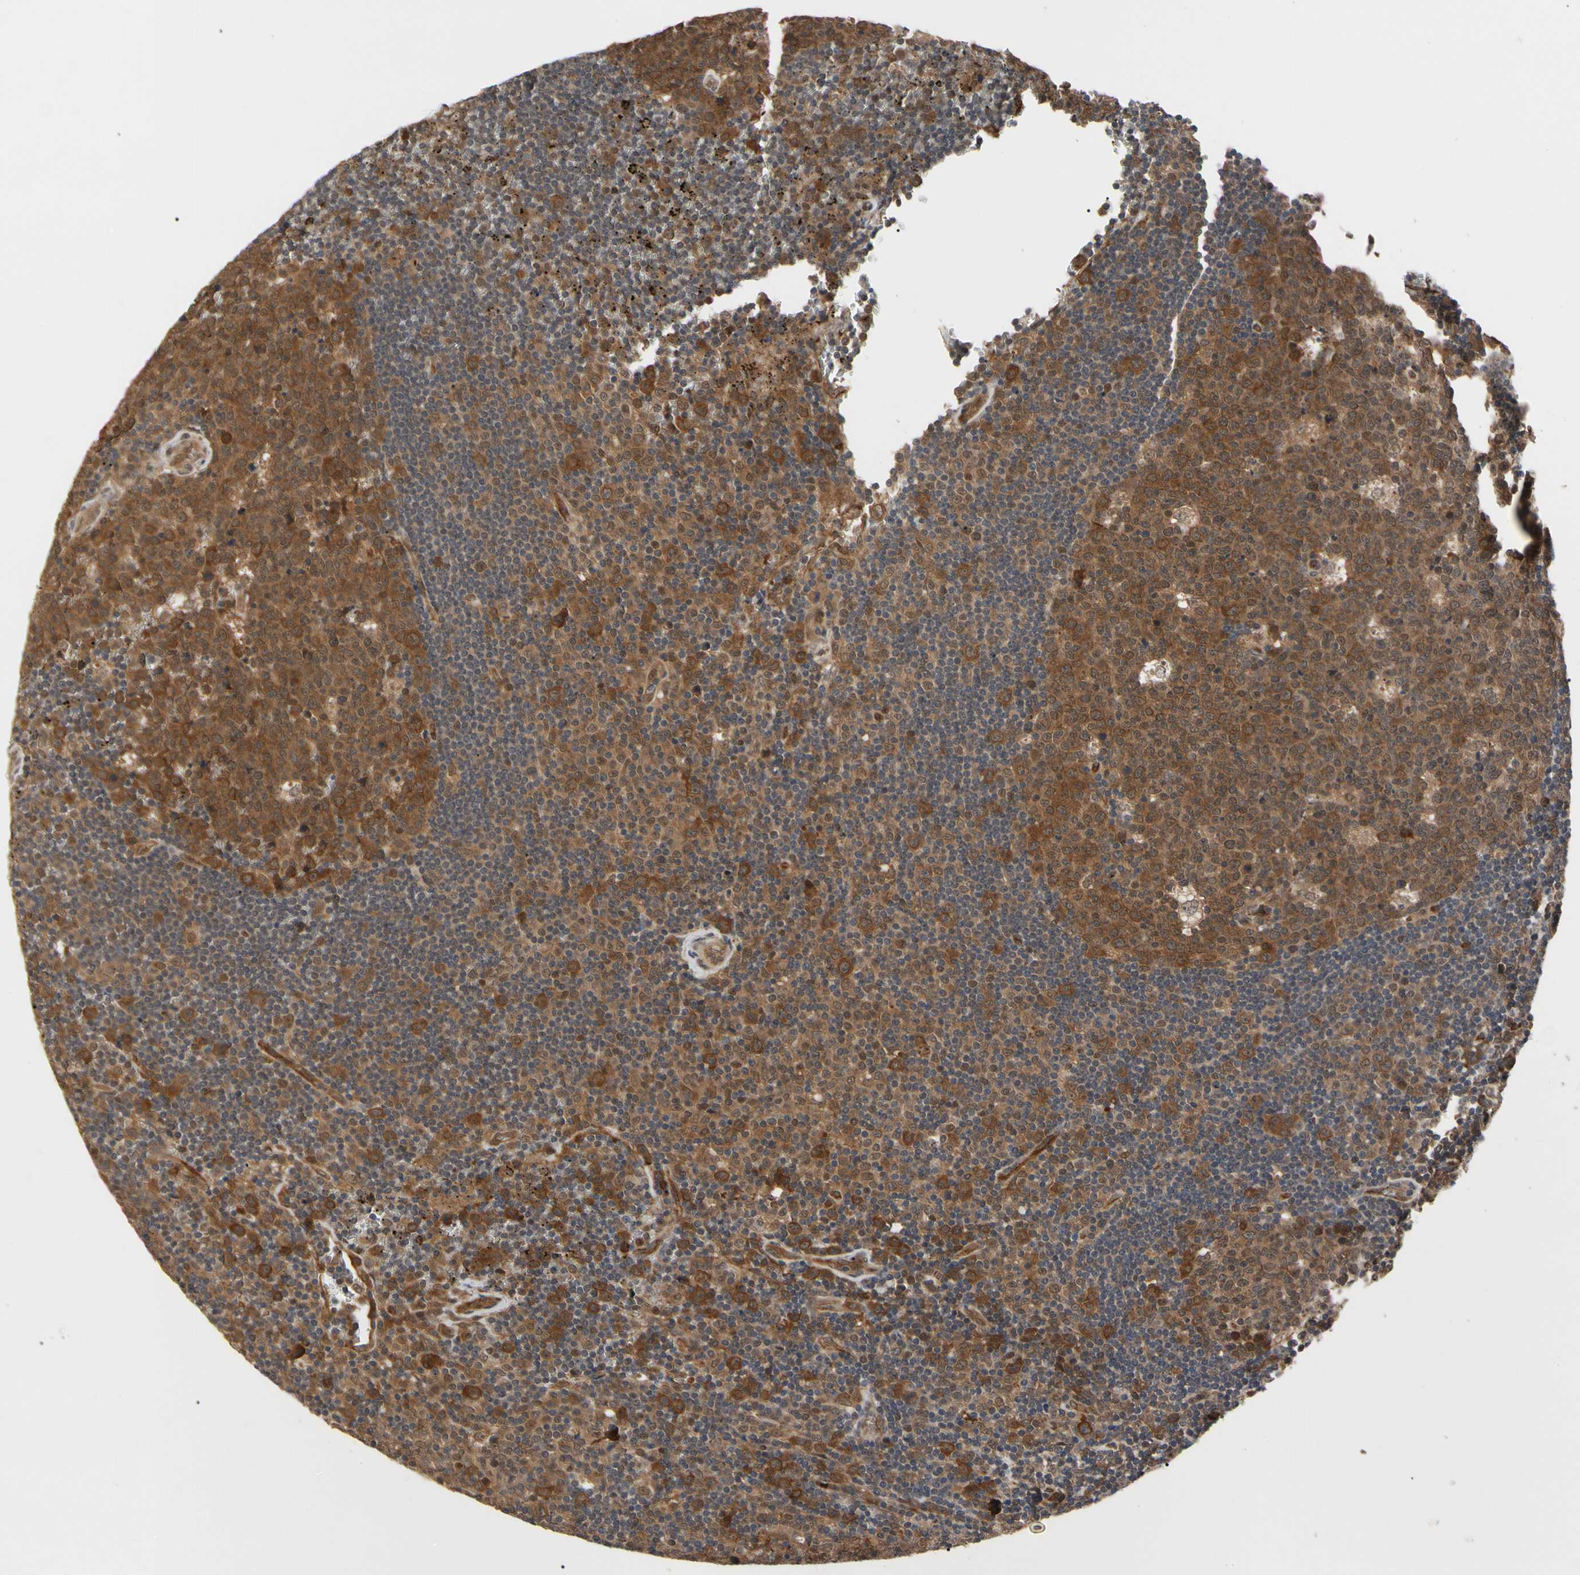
{"staining": {"intensity": "strong", "quantity": ">75%", "location": "cytoplasmic/membranous"}, "tissue": "lymph node", "cell_type": "Germinal center cells", "image_type": "normal", "snomed": [{"axis": "morphology", "description": "Normal tissue, NOS"}, {"axis": "topography", "description": "Lymph node"}, {"axis": "topography", "description": "Salivary gland"}], "caption": "IHC (DAB (3,3'-diaminobenzidine)) staining of unremarkable human lymph node reveals strong cytoplasmic/membranous protein staining in approximately >75% of germinal center cells.", "gene": "CYTIP", "patient": {"sex": "male", "age": 8}}